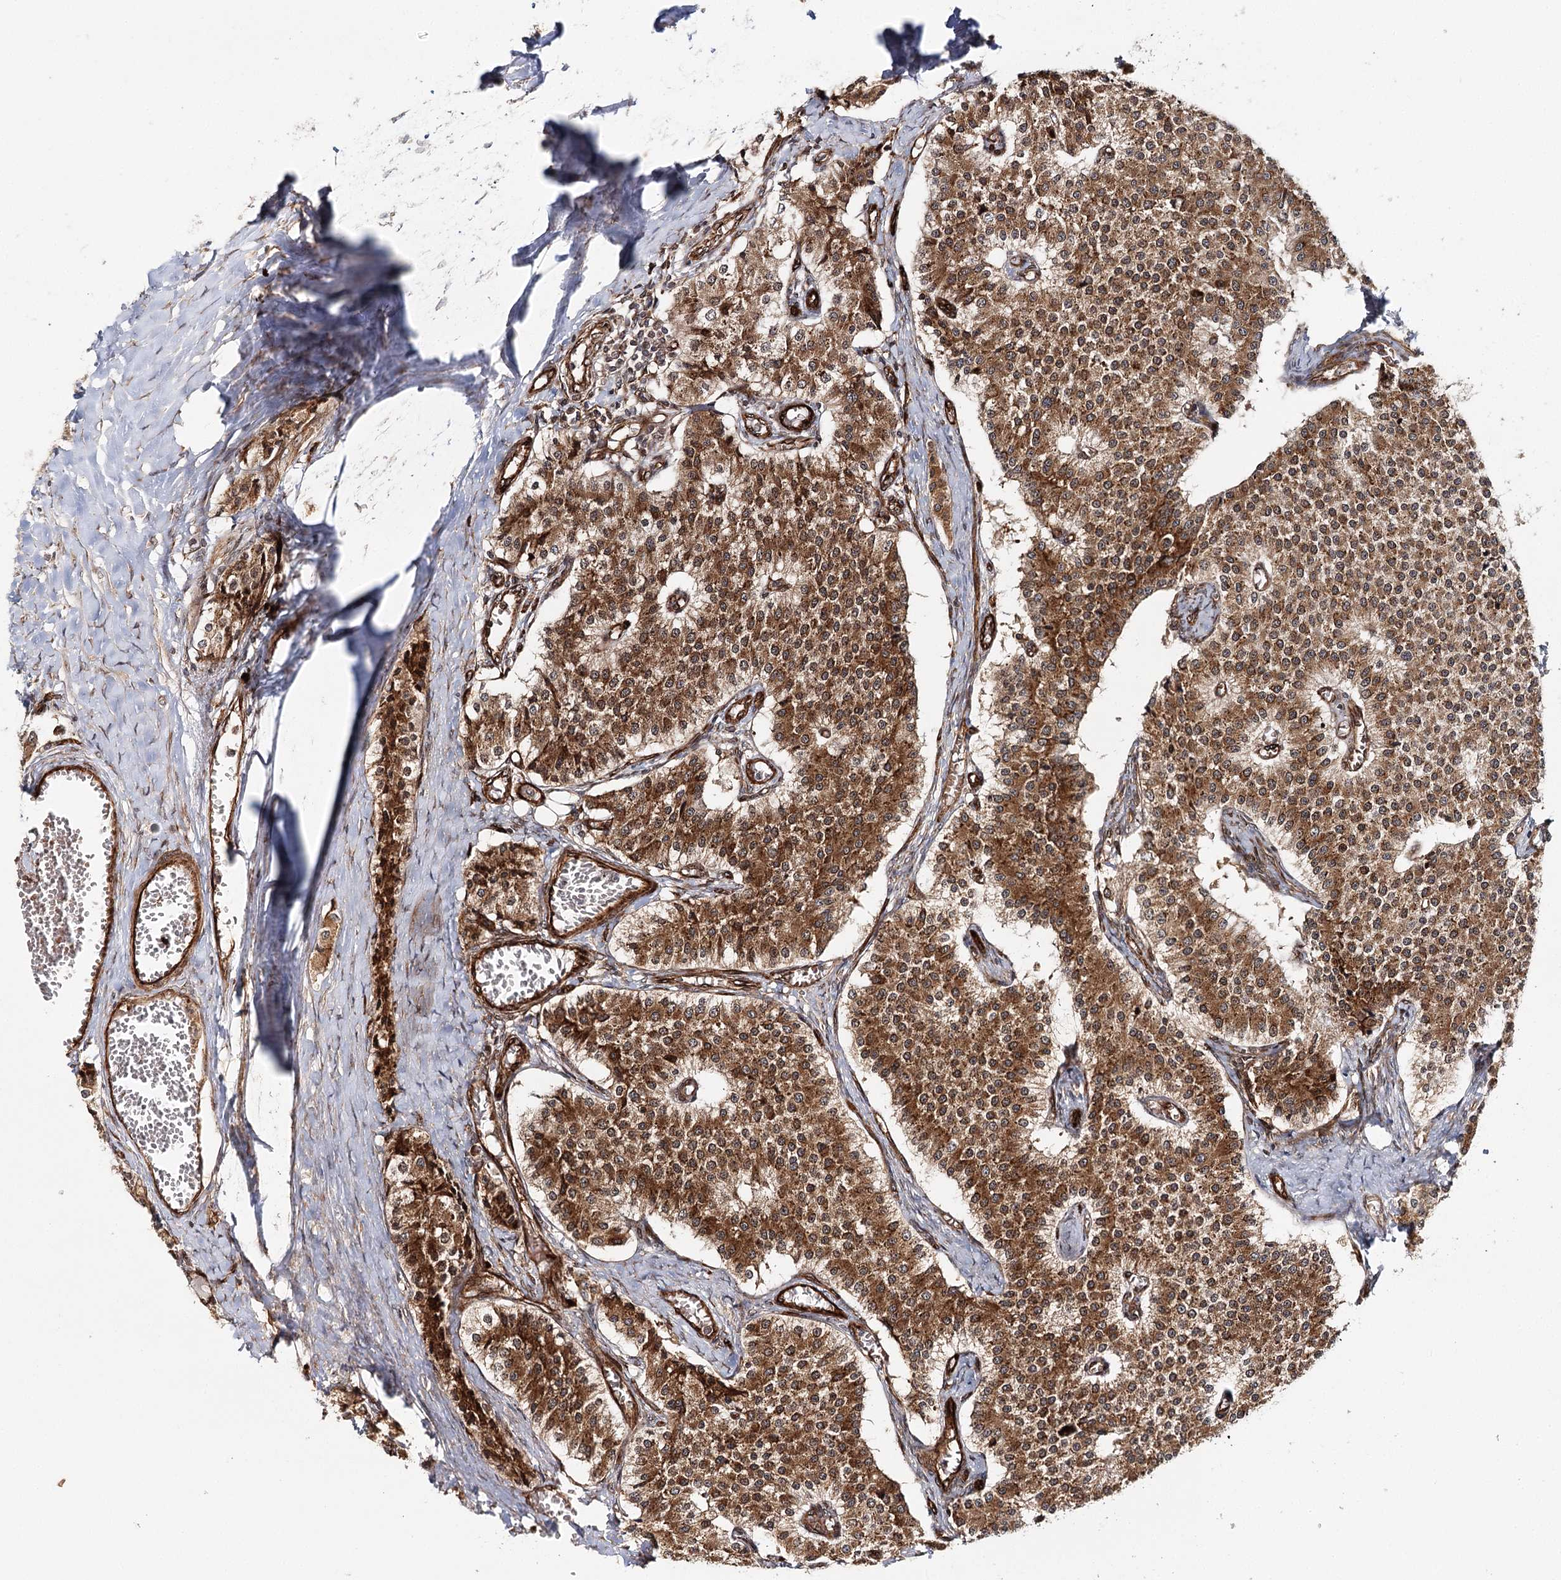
{"staining": {"intensity": "moderate", "quantity": ">75%", "location": "cytoplasmic/membranous"}, "tissue": "carcinoid", "cell_type": "Tumor cells", "image_type": "cancer", "snomed": [{"axis": "morphology", "description": "Carcinoid, malignant, NOS"}, {"axis": "topography", "description": "Colon"}], "caption": "A micrograph showing moderate cytoplasmic/membranous expression in approximately >75% of tumor cells in carcinoid, as visualized by brown immunohistochemical staining.", "gene": "MKNK1", "patient": {"sex": "female", "age": 52}}